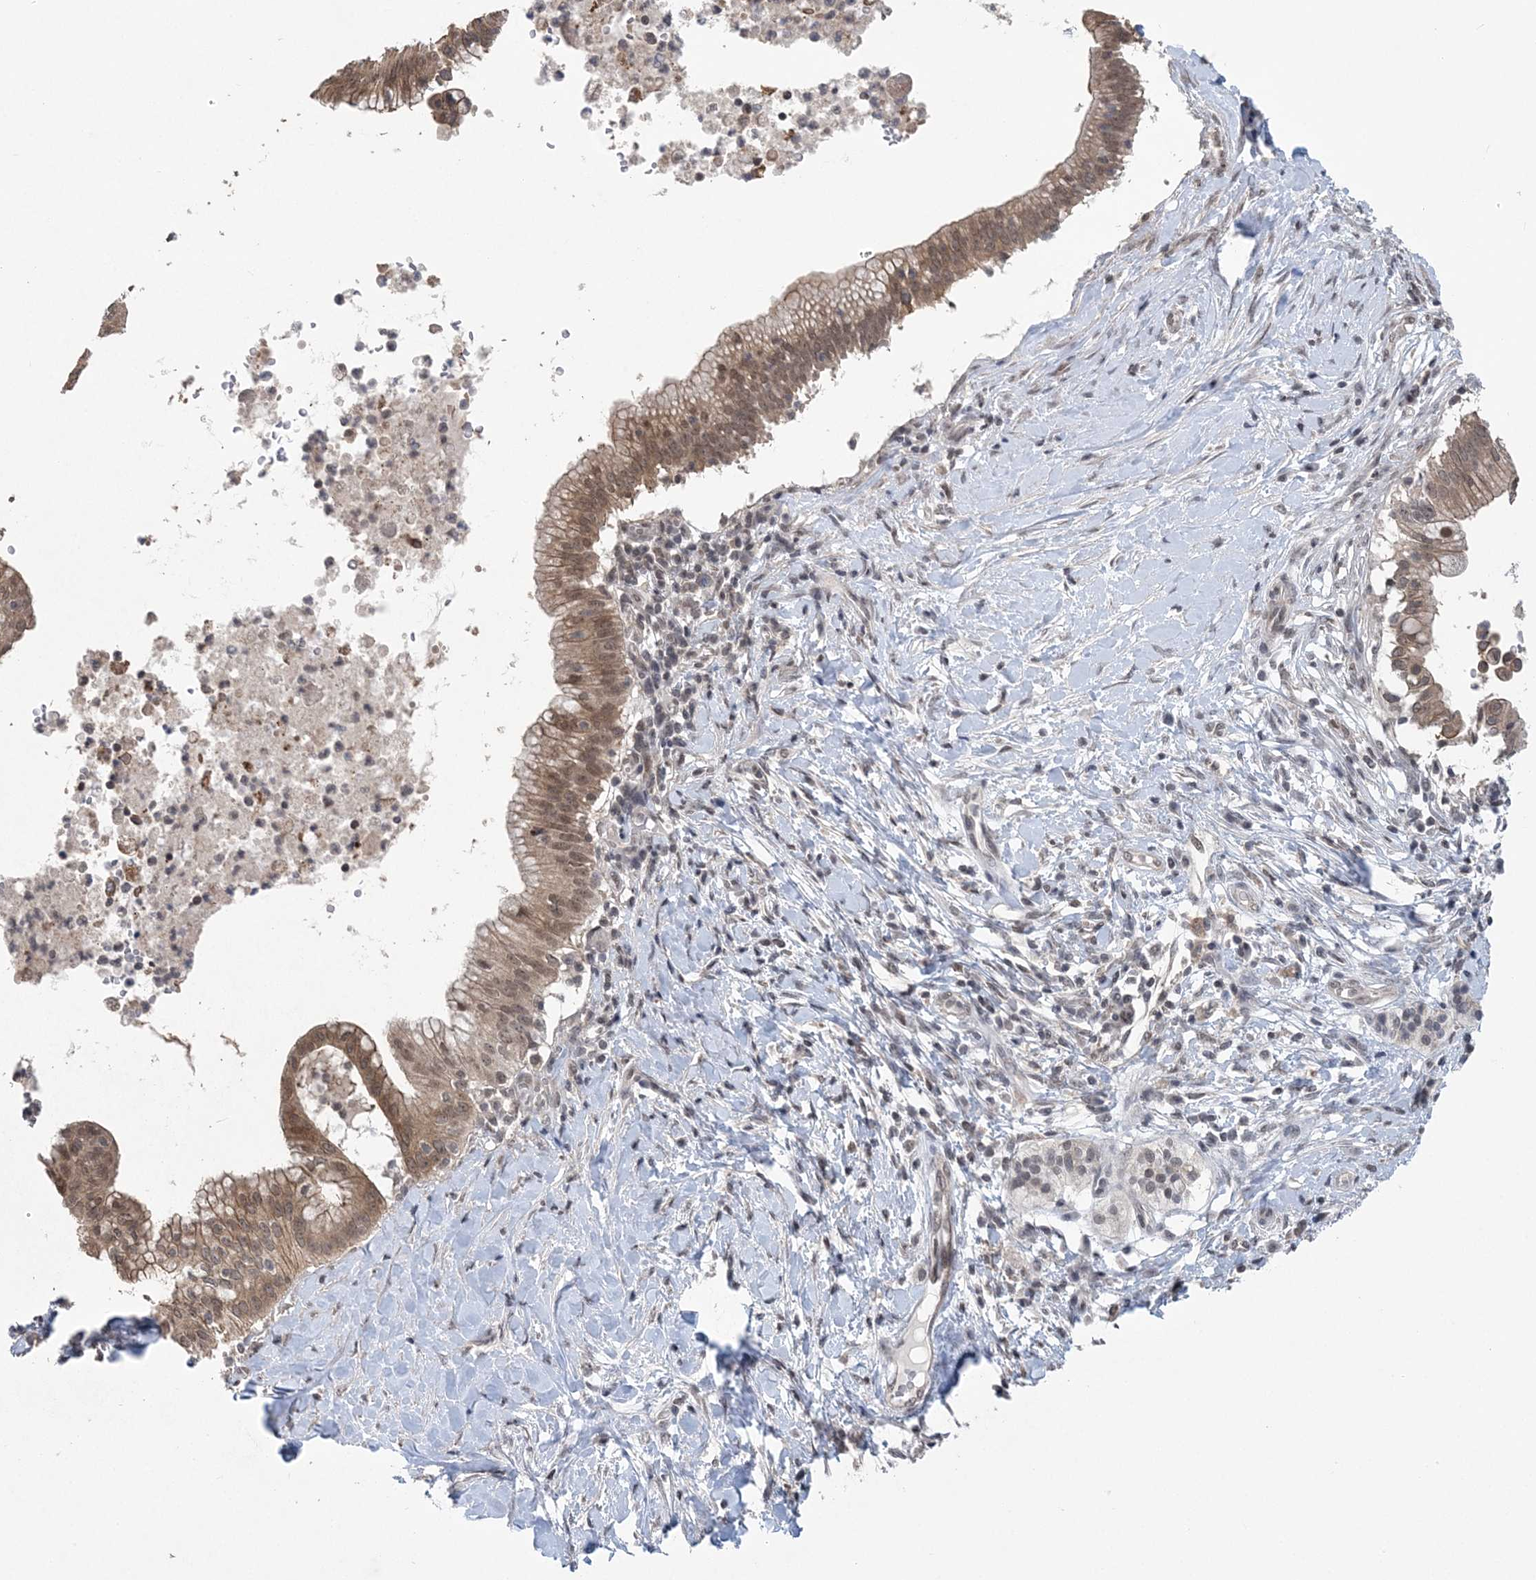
{"staining": {"intensity": "moderate", "quantity": ">75%", "location": "cytoplasmic/membranous,nuclear"}, "tissue": "pancreatic cancer", "cell_type": "Tumor cells", "image_type": "cancer", "snomed": [{"axis": "morphology", "description": "Adenocarcinoma, NOS"}, {"axis": "topography", "description": "Pancreas"}], "caption": "Tumor cells demonstrate medium levels of moderate cytoplasmic/membranous and nuclear staining in approximately >75% of cells in human pancreatic adenocarcinoma.", "gene": "CCDC152", "patient": {"sex": "male", "age": 68}}